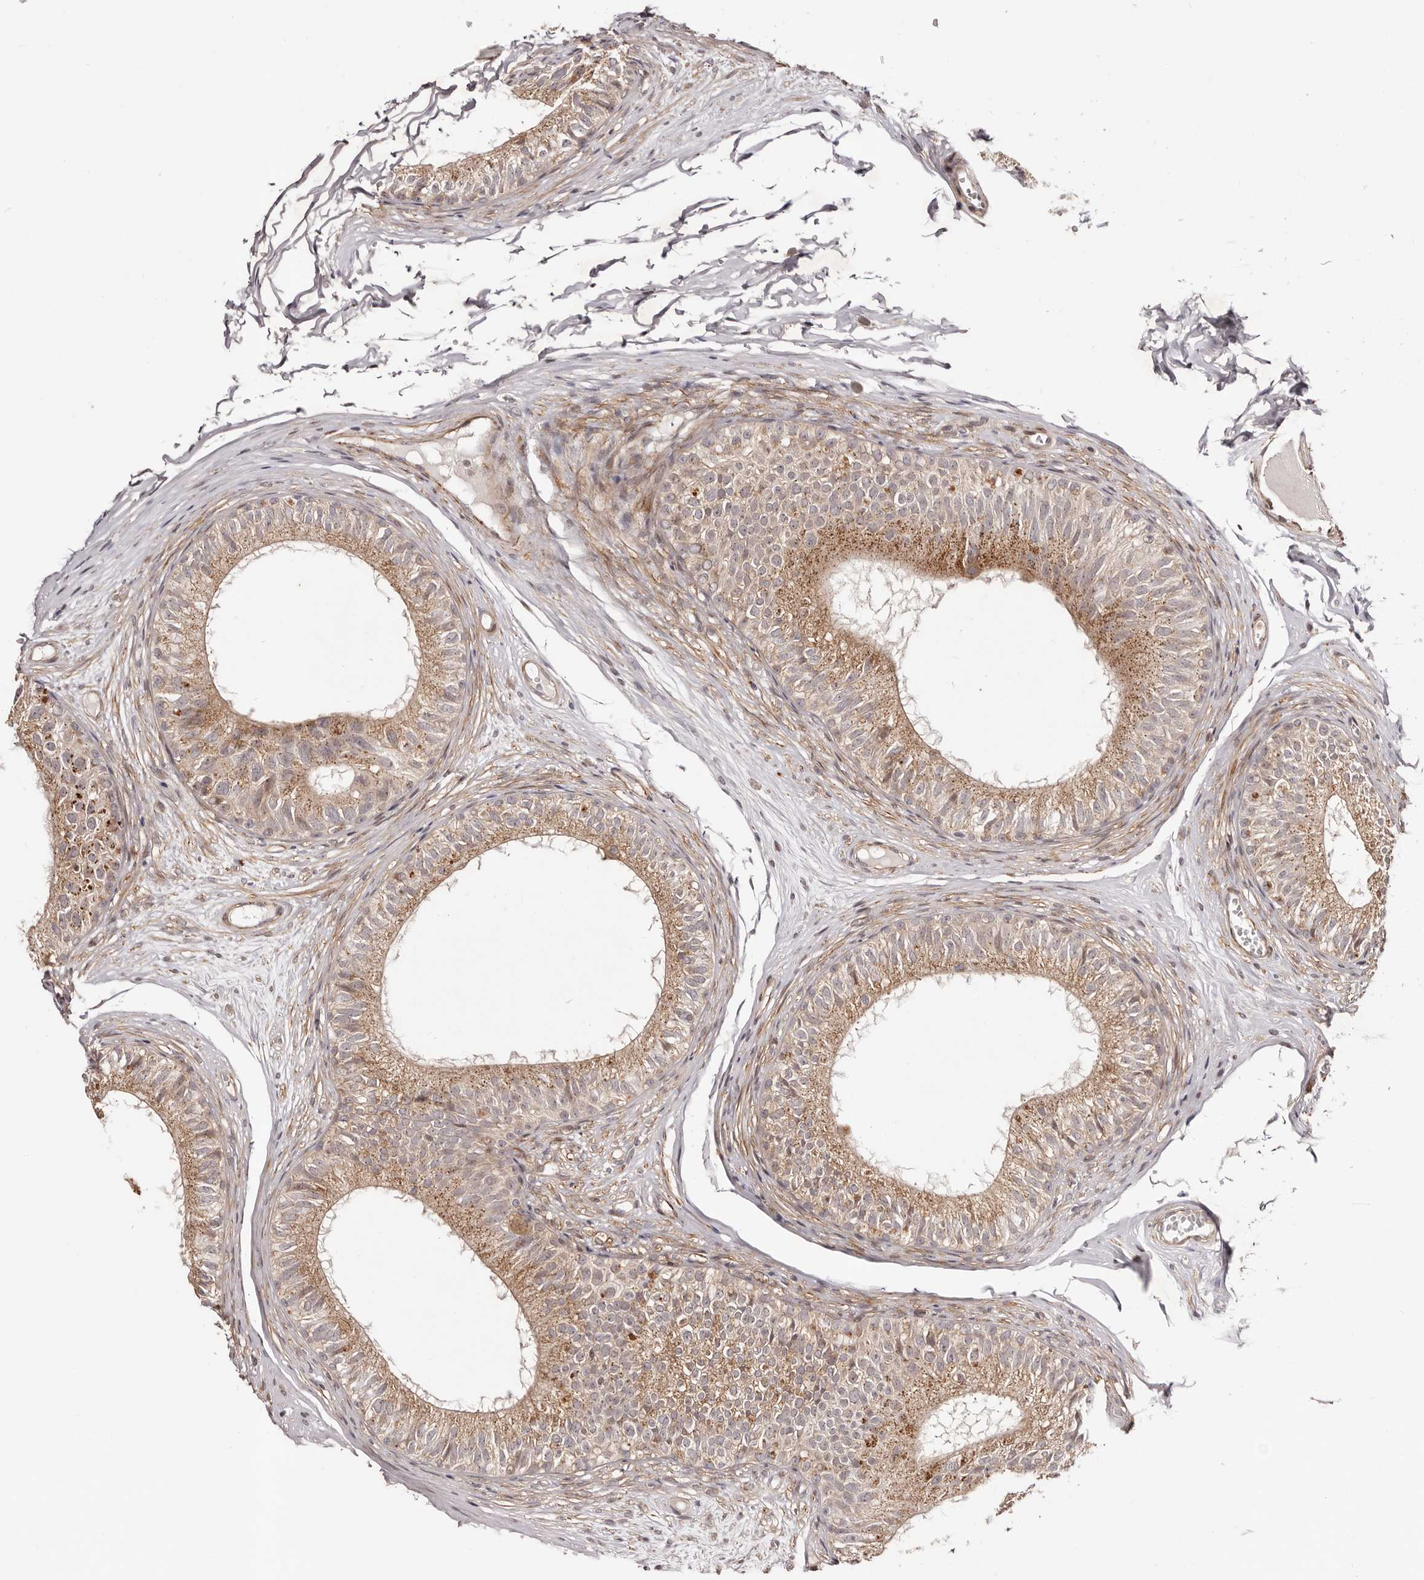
{"staining": {"intensity": "moderate", "quantity": ">75%", "location": "cytoplasmic/membranous"}, "tissue": "epididymis", "cell_type": "Glandular cells", "image_type": "normal", "snomed": [{"axis": "morphology", "description": "Normal tissue, NOS"}, {"axis": "morphology", "description": "Seminoma in situ"}, {"axis": "topography", "description": "Testis"}, {"axis": "topography", "description": "Epididymis"}], "caption": "Protein expression analysis of benign epididymis reveals moderate cytoplasmic/membranous expression in about >75% of glandular cells.", "gene": "MICAL2", "patient": {"sex": "male", "age": 28}}